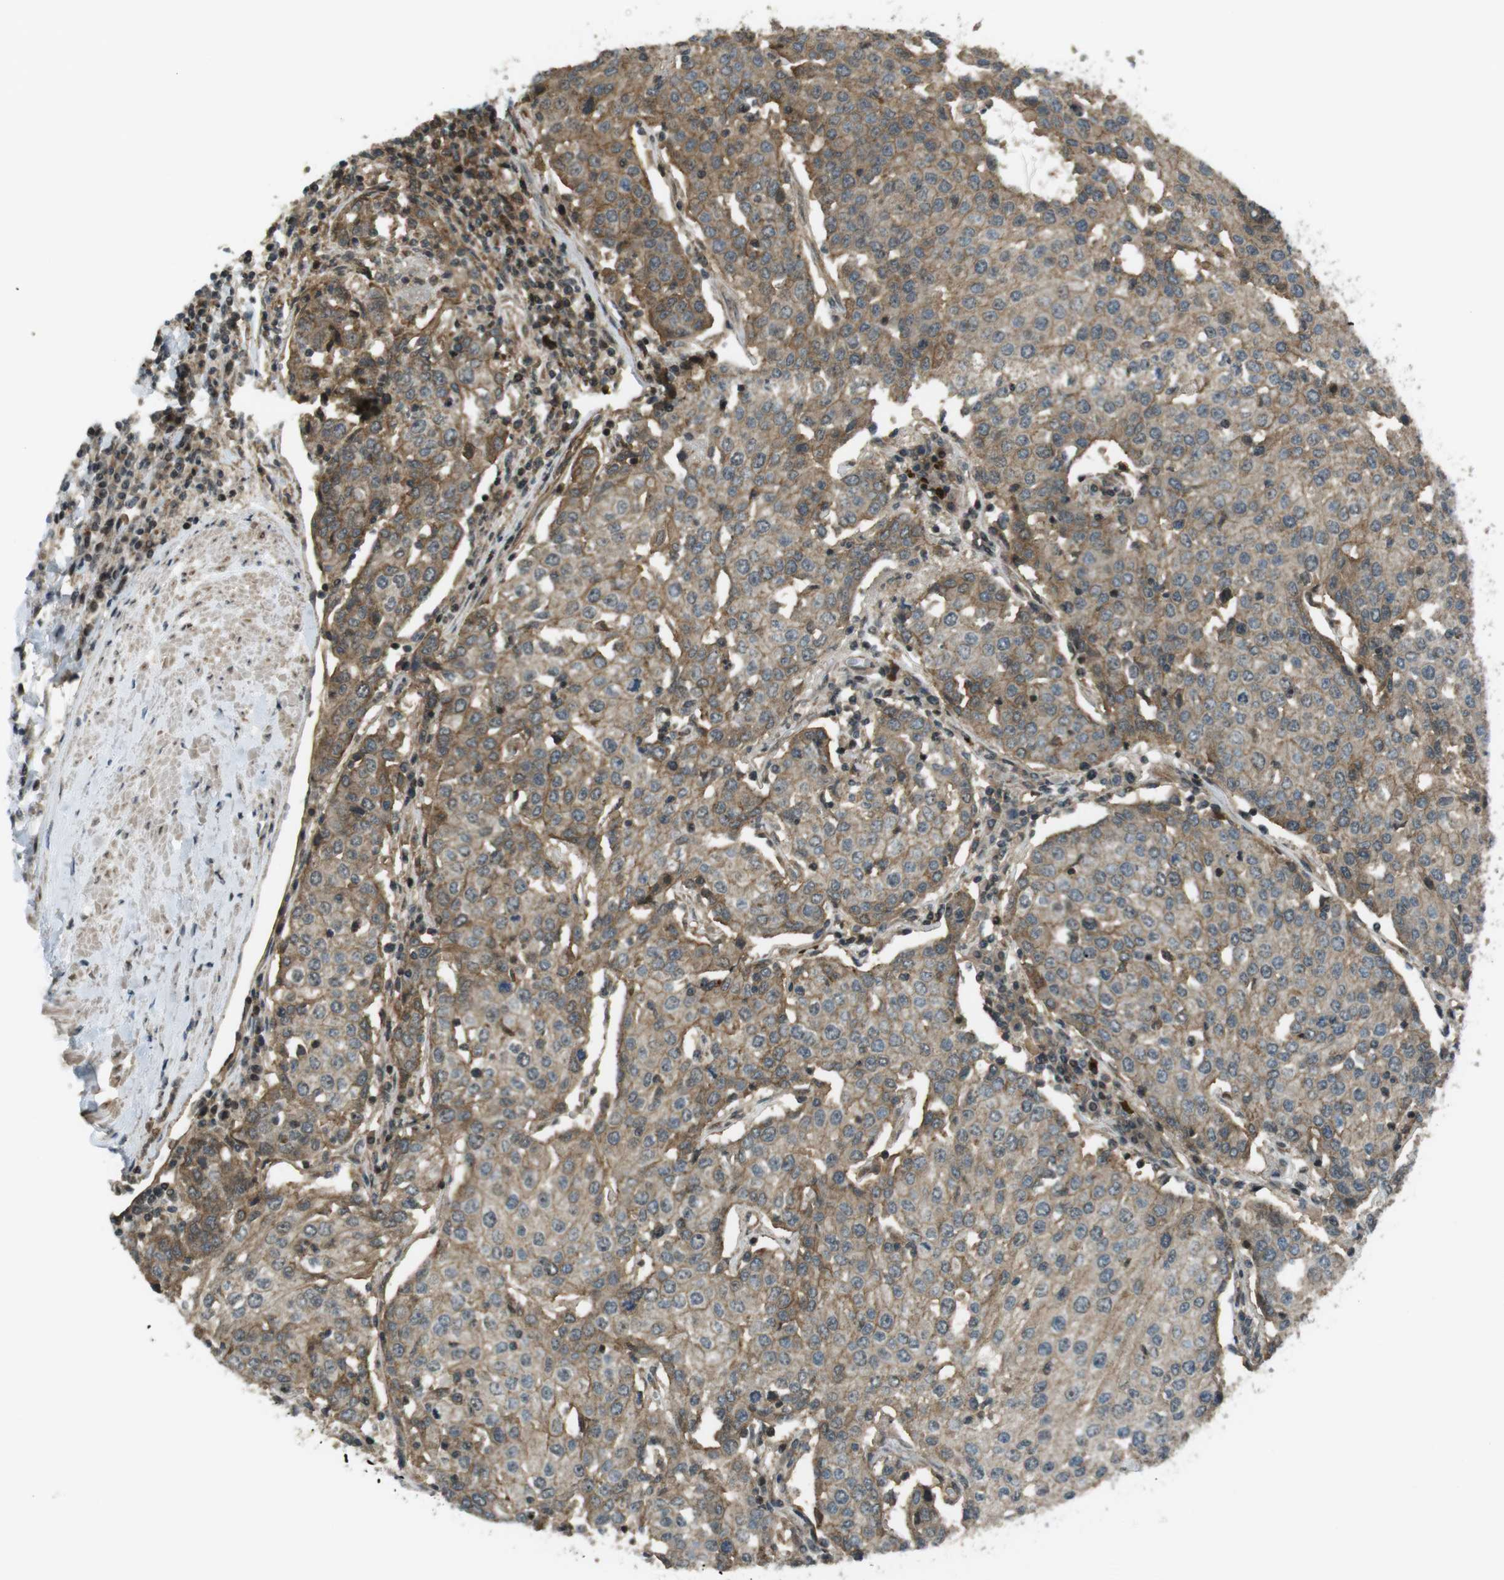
{"staining": {"intensity": "moderate", "quantity": "25%-75%", "location": "cytoplasmic/membranous"}, "tissue": "urothelial cancer", "cell_type": "Tumor cells", "image_type": "cancer", "snomed": [{"axis": "morphology", "description": "Urothelial carcinoma, High grade"}, {"axis": "topography", "description": "Urinary bladder"}], "caption": "A brown stain shows moderate cytoplasmic/membranous expression of a protein in human urothelial cancer tumor cells.", "gene": "TIAM2", "patient": {"sex": "female", "age": 85}}